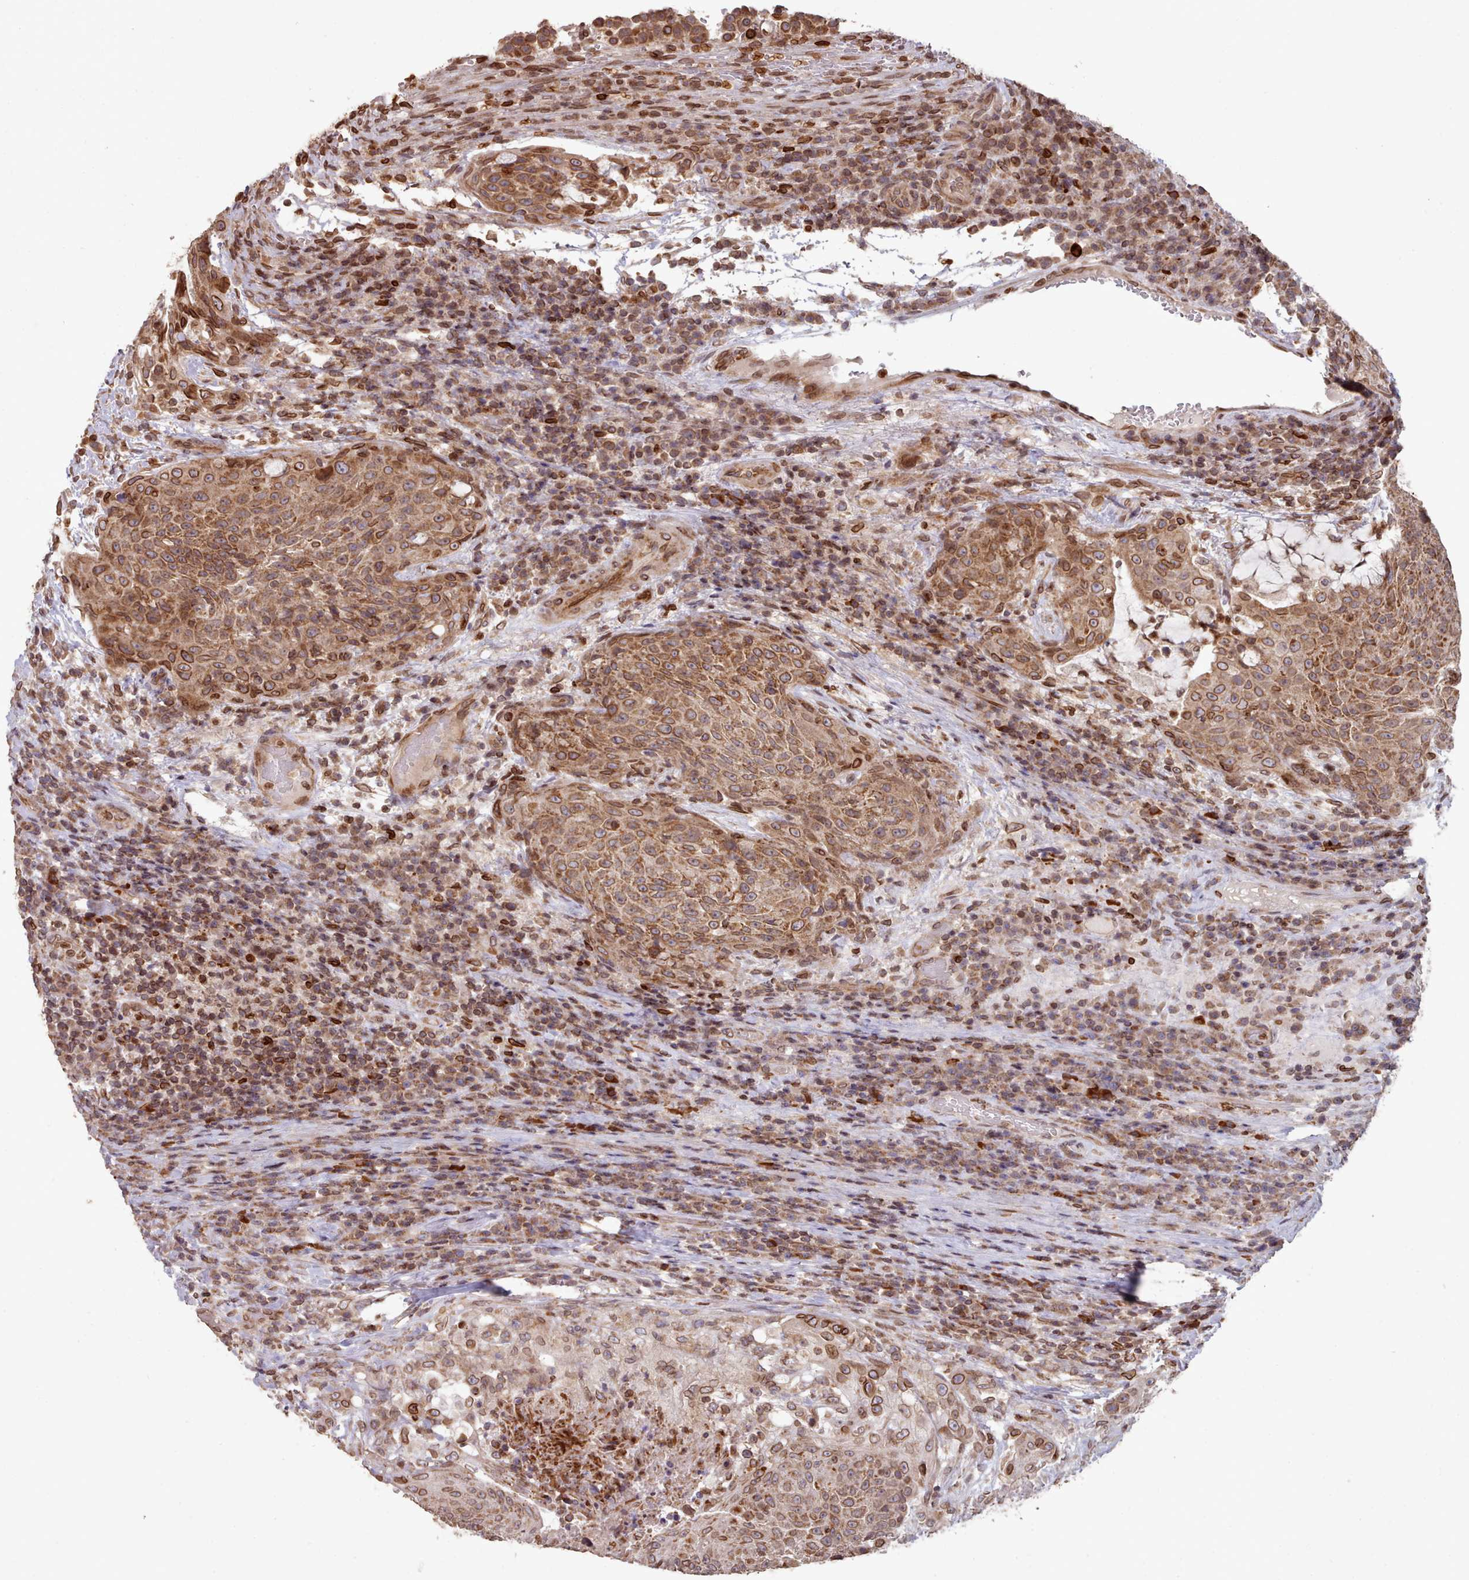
{"staining": {"intensity": "moderate", "quantity": ">75%", "location": "cytoplasmic/membranous,nuclear"}, "tissue": "urothelial cancer", "cell_type": "Tumor cells", "image_type": "cancer", "snomed": [{"axis": "morphology", "description": "Urothelial carcinoma, High grade"}, {"axis": "topography", "description": "Urinary bladder"}], "caption": "Urothelial cancer stained with DAB (3,3'-diaminobenzidine) immunohistochemistry (IHC) shows medium levels of moderate cytoplasmic/membranous and nuclear expression in about >75% of tumor cells. The protein of interest is shown in brown color, while the nuclei are stained blue.", "gene": "TOR1AIP1", "patient": {"sex": "female", "age": 63}}